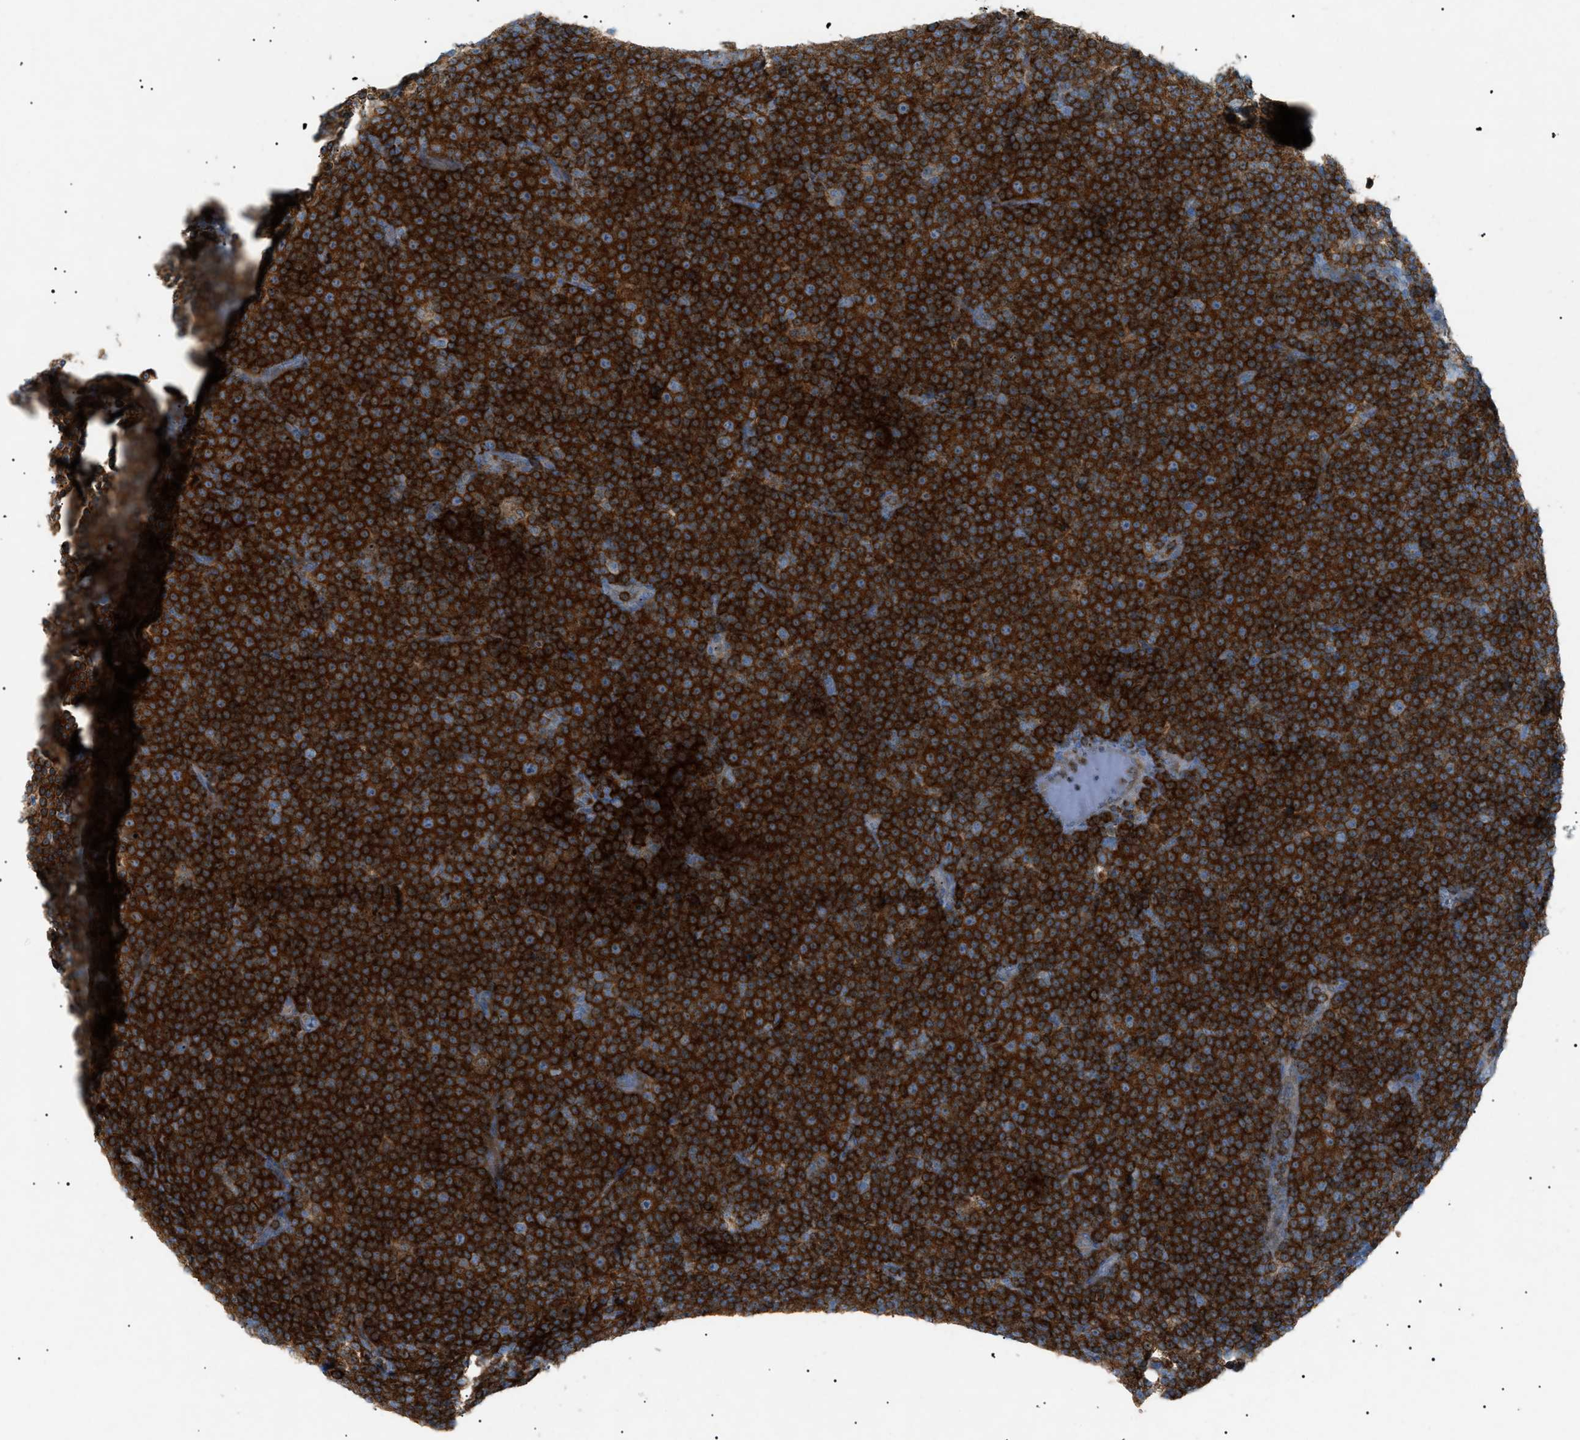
{"staining": {"intensity": "strong", "quantity": ">75%", "location": "cytoplasmic/membranous"}, "tissue": "lymphoma", "cell_type": "Tumor cells", "image_type": "cancer", "snomed": [{"axis": "morphology", "description": "Malignant lymphoma, non-Hodgkin's type, Low grade"}, {"axis": "topography", "description": "Lymph node"}], "caption": "Lymphoma stained for a protein (brown) displays strong cytoplasmic/membranous positive expression in about >75% of tumor cells.", "gene": "BTK", "patient": {"sex": "female", "age": 67}}